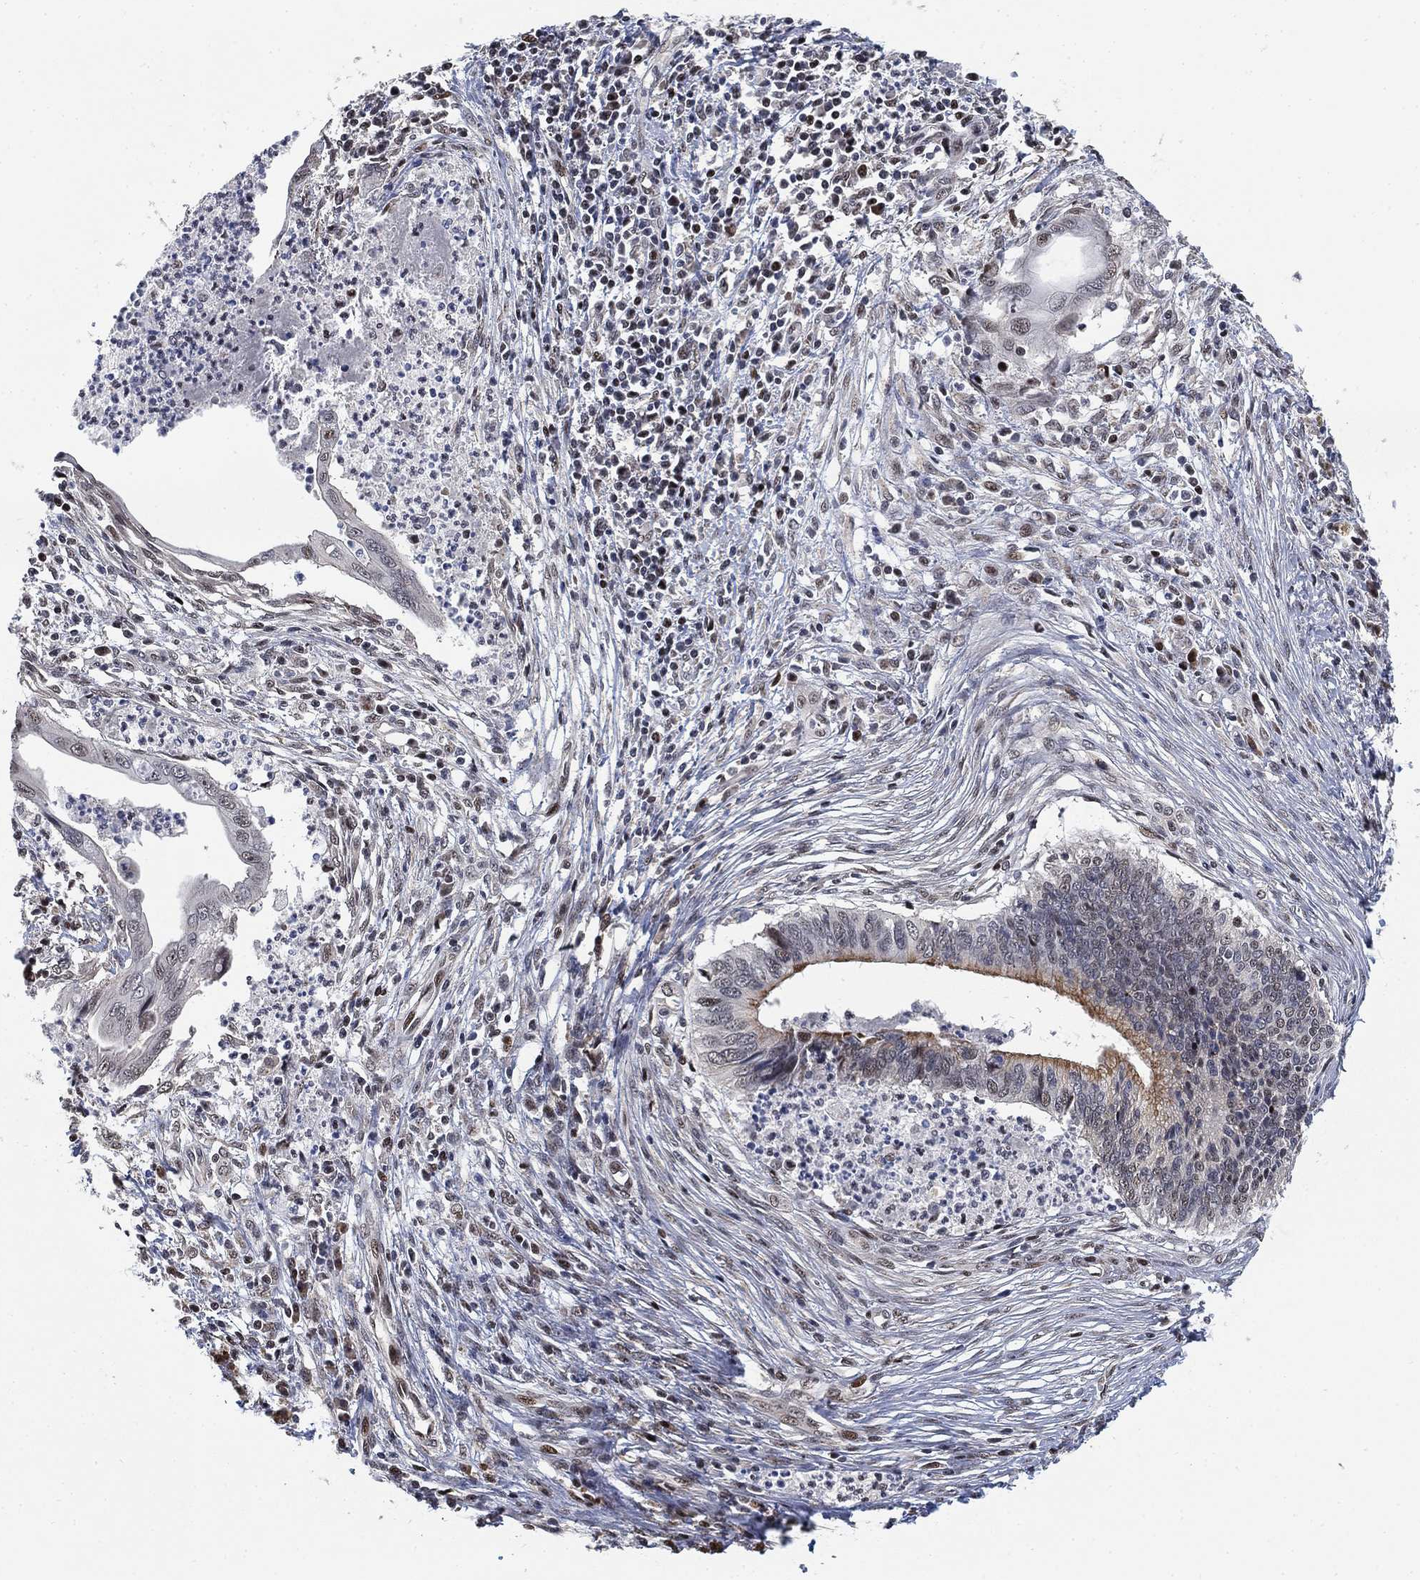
{"staining": {"intensity": "negative", "quantity": "none", "location": "none"}, "tissue": "cervical cancer", "cell_type": "Tumor cells", "image_type": "cancer", "snomed": [{"axis": "morphology", "description": "Adenocarcinoma, NOS"}, {"axis": "topography", "description": "Cervix"}], "caption": "IHC of cervical cancer (adenocarcinoma) displays no positivity in tumor cells.", "gene": "ZSCAN30", "patient": {"sex": "female", "age": 42}}